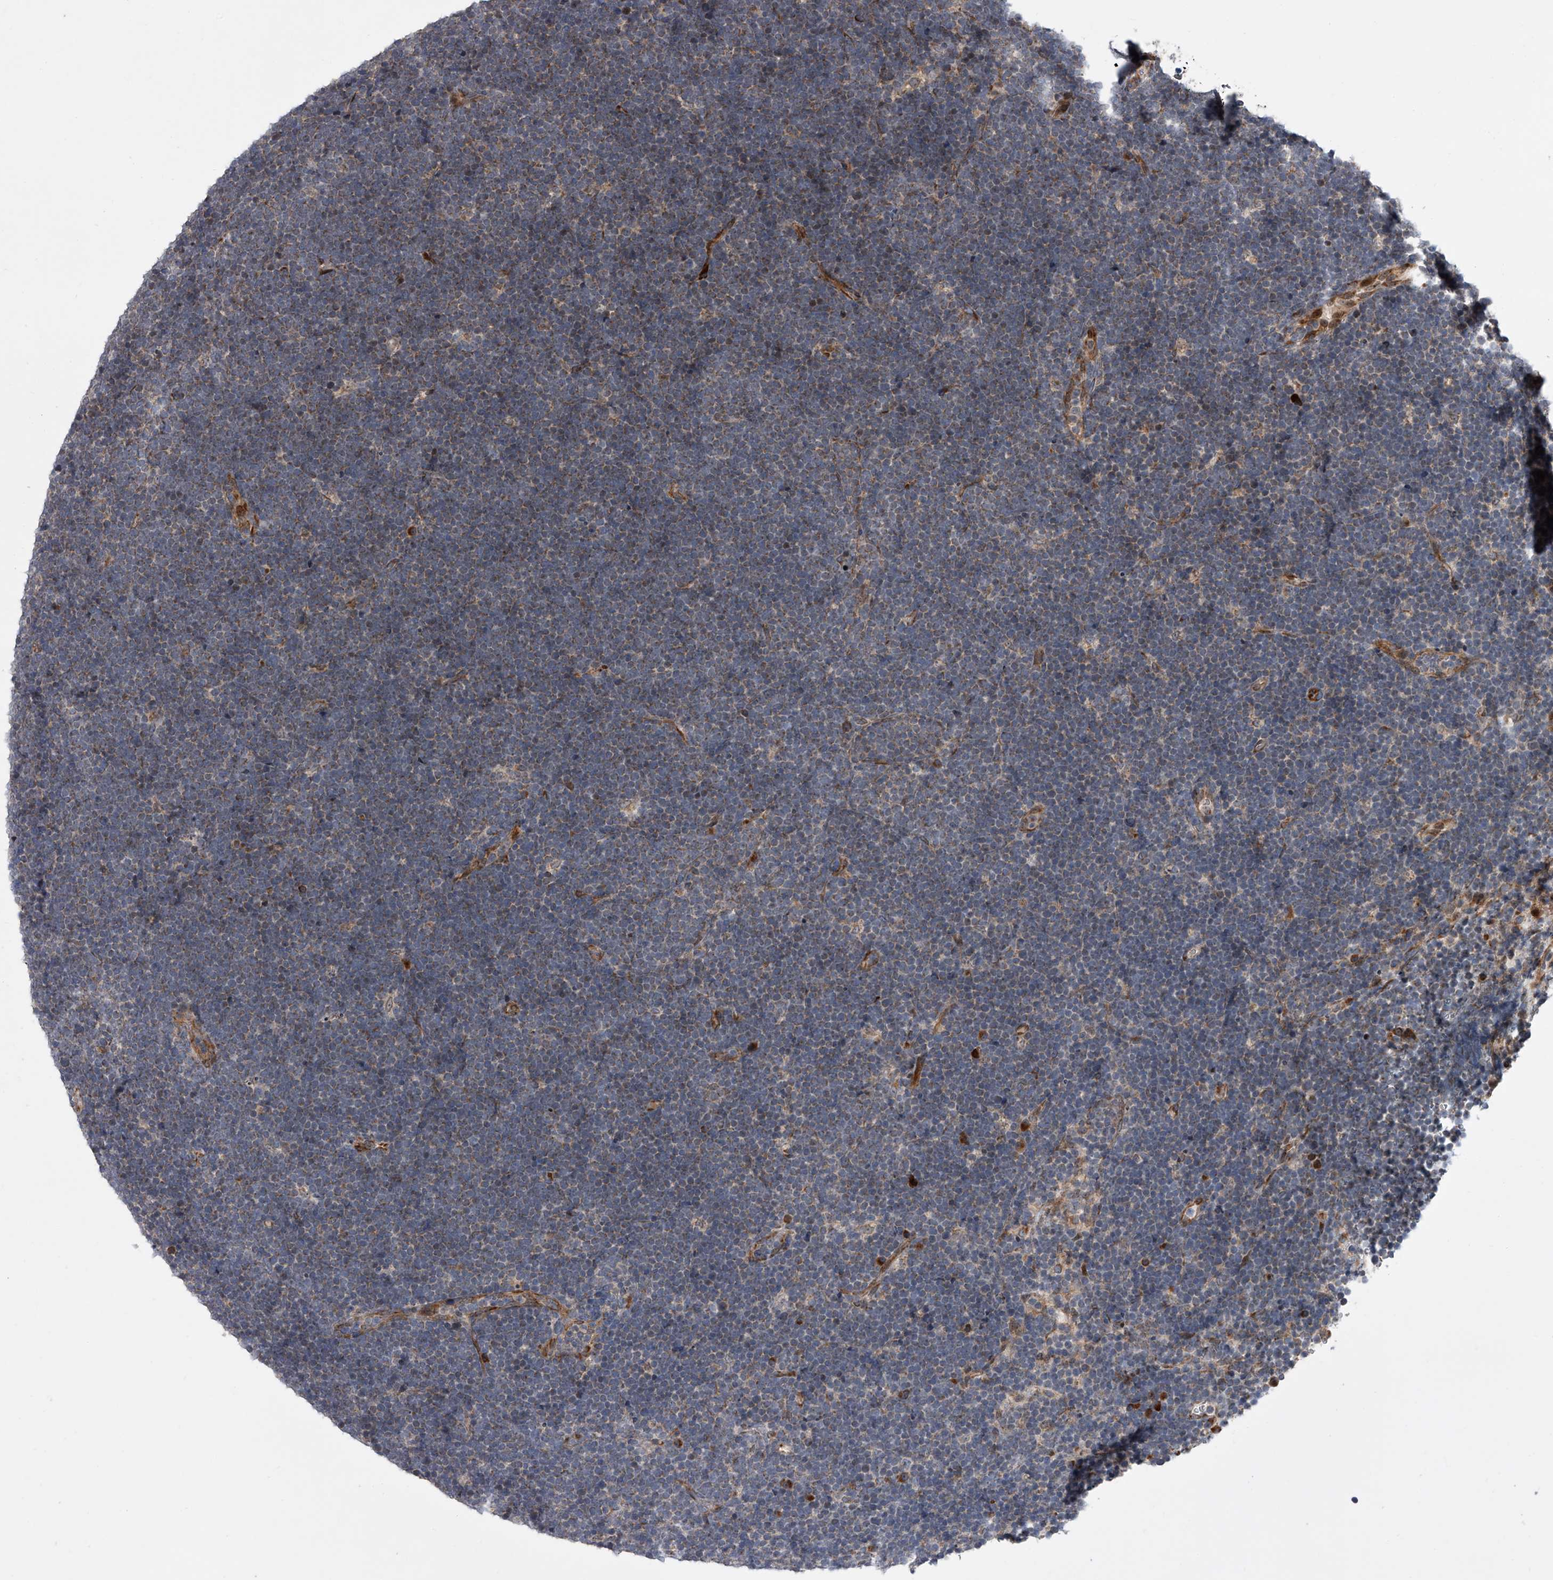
{"staining": {"intensity": "negative", "quantity": "none", "location": "none"}, "tissue": "lymphoma", "cell_type": "Tumor cells", "image_type": "cancer", "snomed": [{"axis": "morphology", "description": "Malignant lymphoma, non-Hodgkin's type, High grade"}, {"axis": "topography", "description": "Lymph node"}], "caption": "Immunohistochemistry (IHC) photomicrograph of high-grade malignant lymphoma, non-Hodgkin's type stained for a protein (brown), which displays no positivity in tumor cells. (Stains: DAB immunohistochemistry with hematoxylin counter stain, Microscopy: brightfield microscopy at high magnification).", "gene": "DLGAP2", "patient": {"sex": "male", "age": 13}}